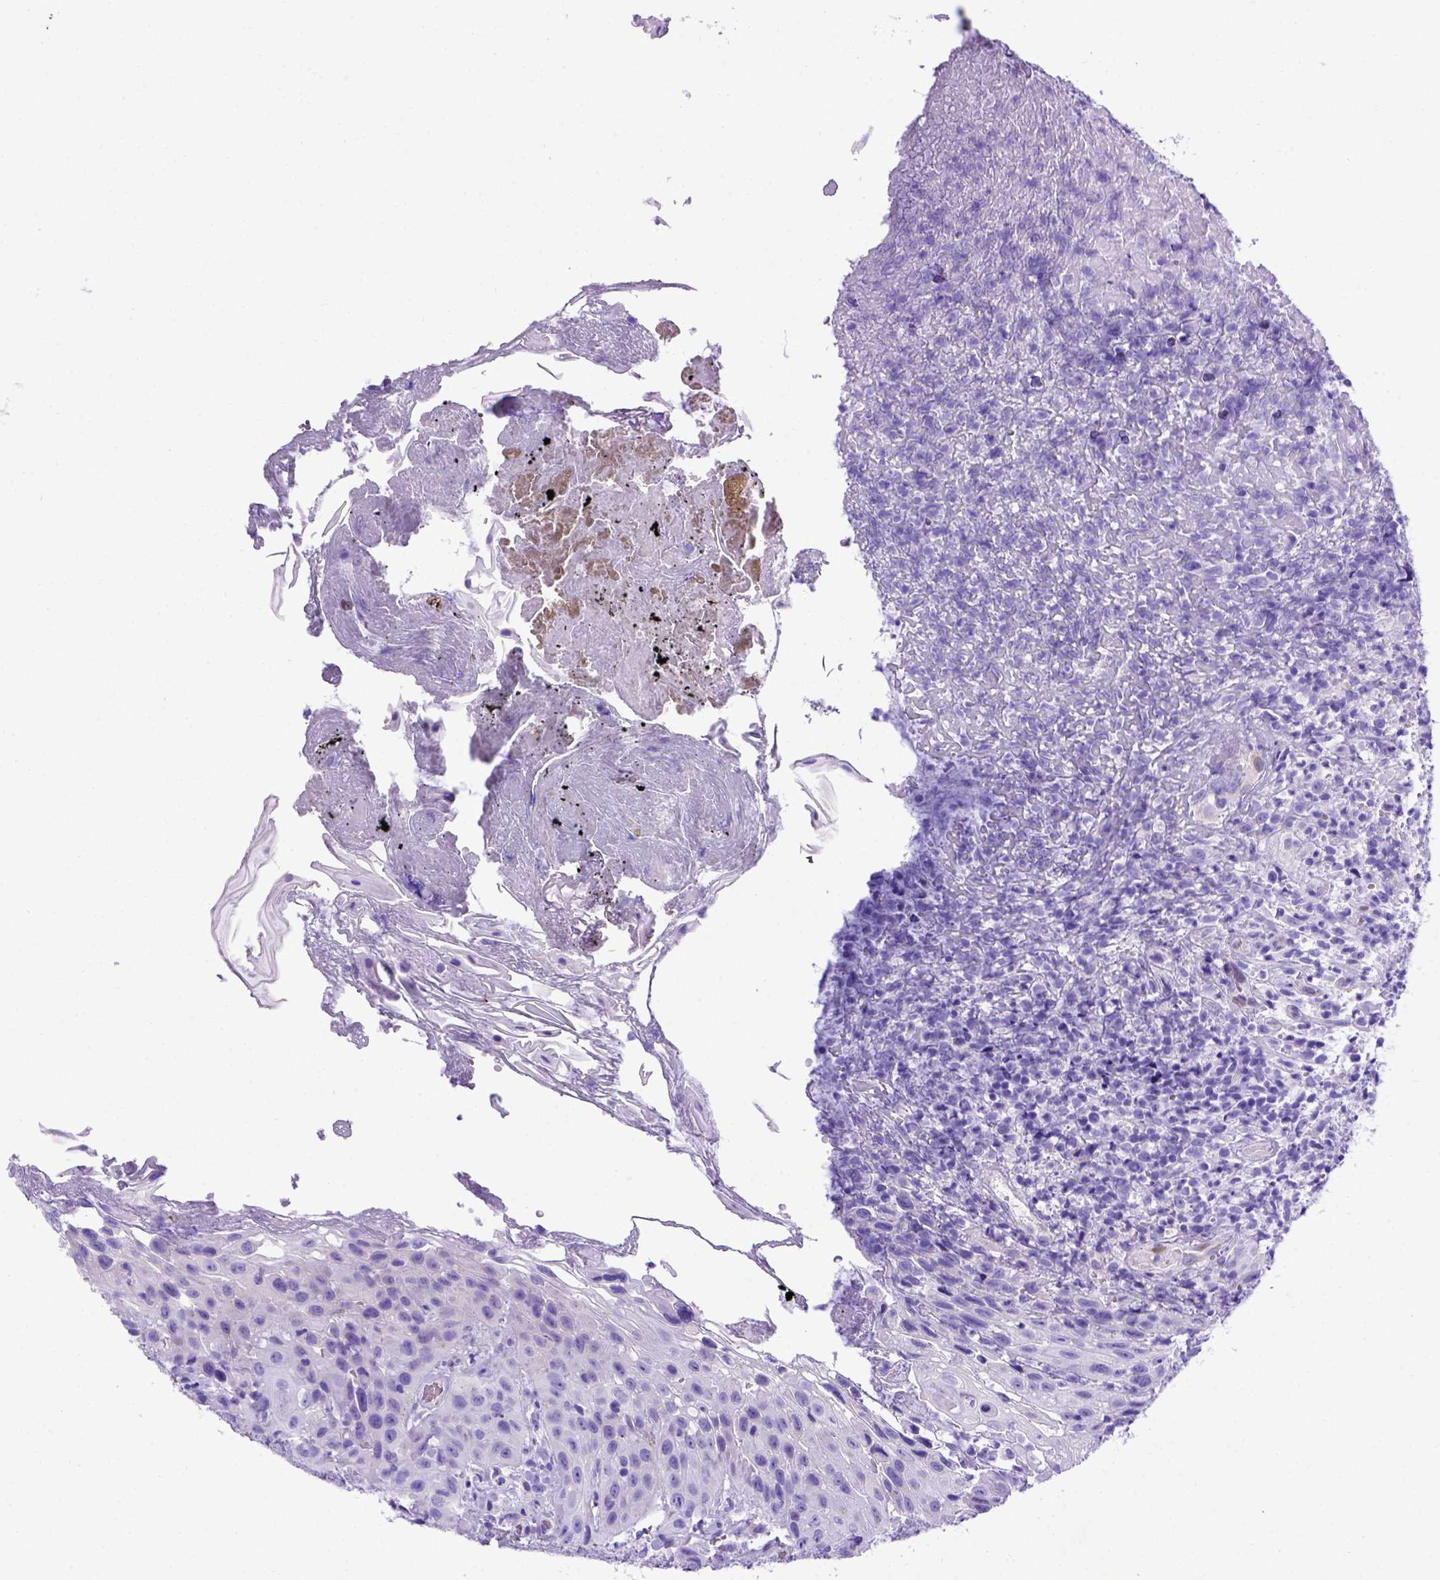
{"staining": {"intensity": "negative", "quantity": "none", "location": "none"}, "tissue": "head and neck cancer", "cell_type": "Tumor cells", "image_type": "cancer", "snomed": [{"axis": "morphology", "description": "Normal tissue, NOS"}, {"axis": "morphology", "description": "Squamous cell carcinoma, NOS"}, {"axis": "topography", "description": "Oral tissue"}, {"axis": "topography", "description": "Tounge, NOS"}, {"axis": "topography", "description": "Head-Neck"}], "caption": "DAB (3,3'-diaminobenzidine) immunohistochemical staining of head and neck cancer shows no significant expression in tumor cells.", "gene": "MEOX2", "patient": {"sex": "male", "age": 62}}